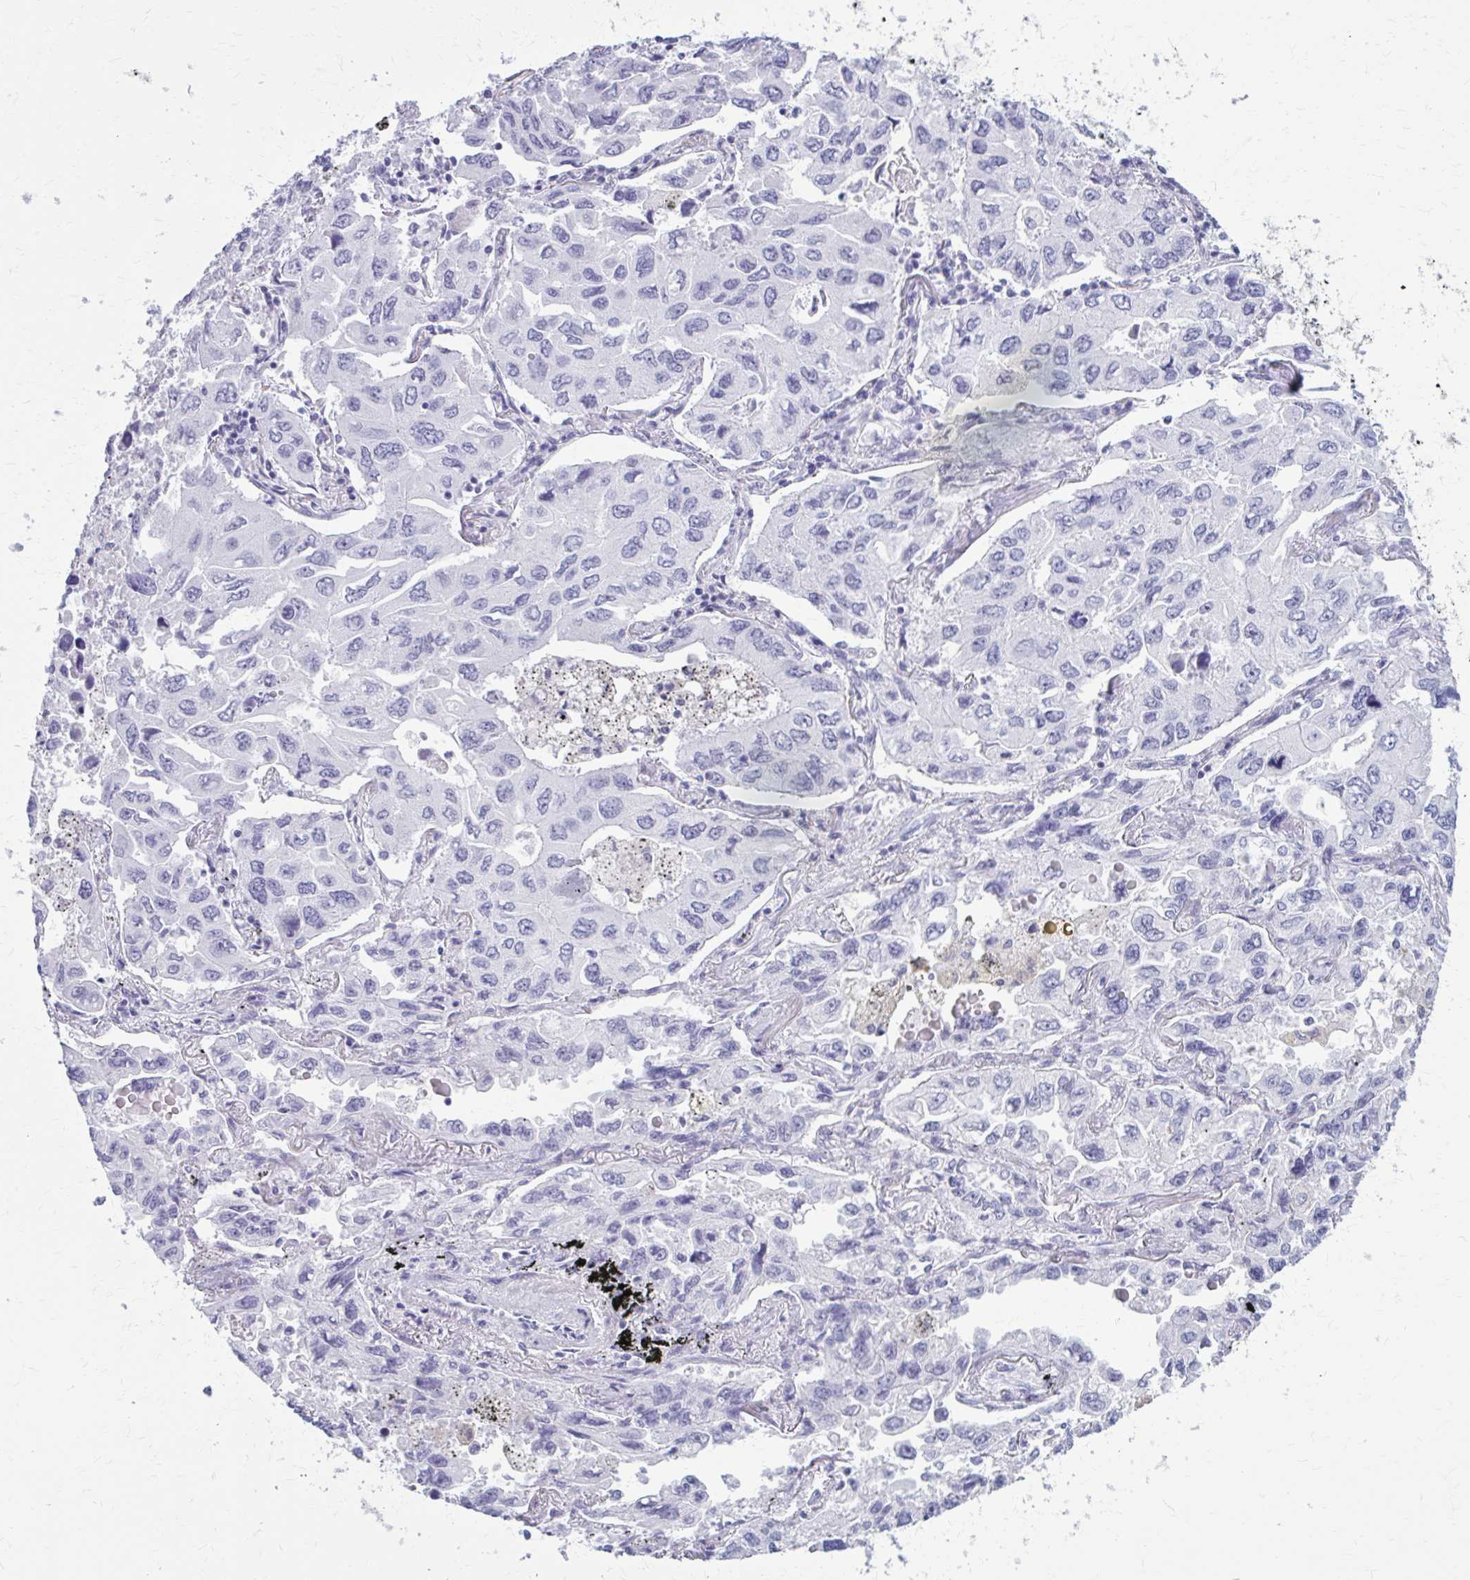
{"staining": {"intensity": "negative", "quantity": "none", "location": "none"}, "tissue": "lung cancer", "cell_type": "Tumor cells", "image_type": "cancer", "snomed": [{"axis": "morphology", "description": "Adenocarcinoma, NOS"}, {"axis": "topography", "description": "Lung"}], "caption": "Adenocarcinoma (lung) stained for a protein using immunohistochemistry reveals no positivity tumor cells.", "gene": "ZDHHC7", "patient": {"sex": "male", "age": 64}}